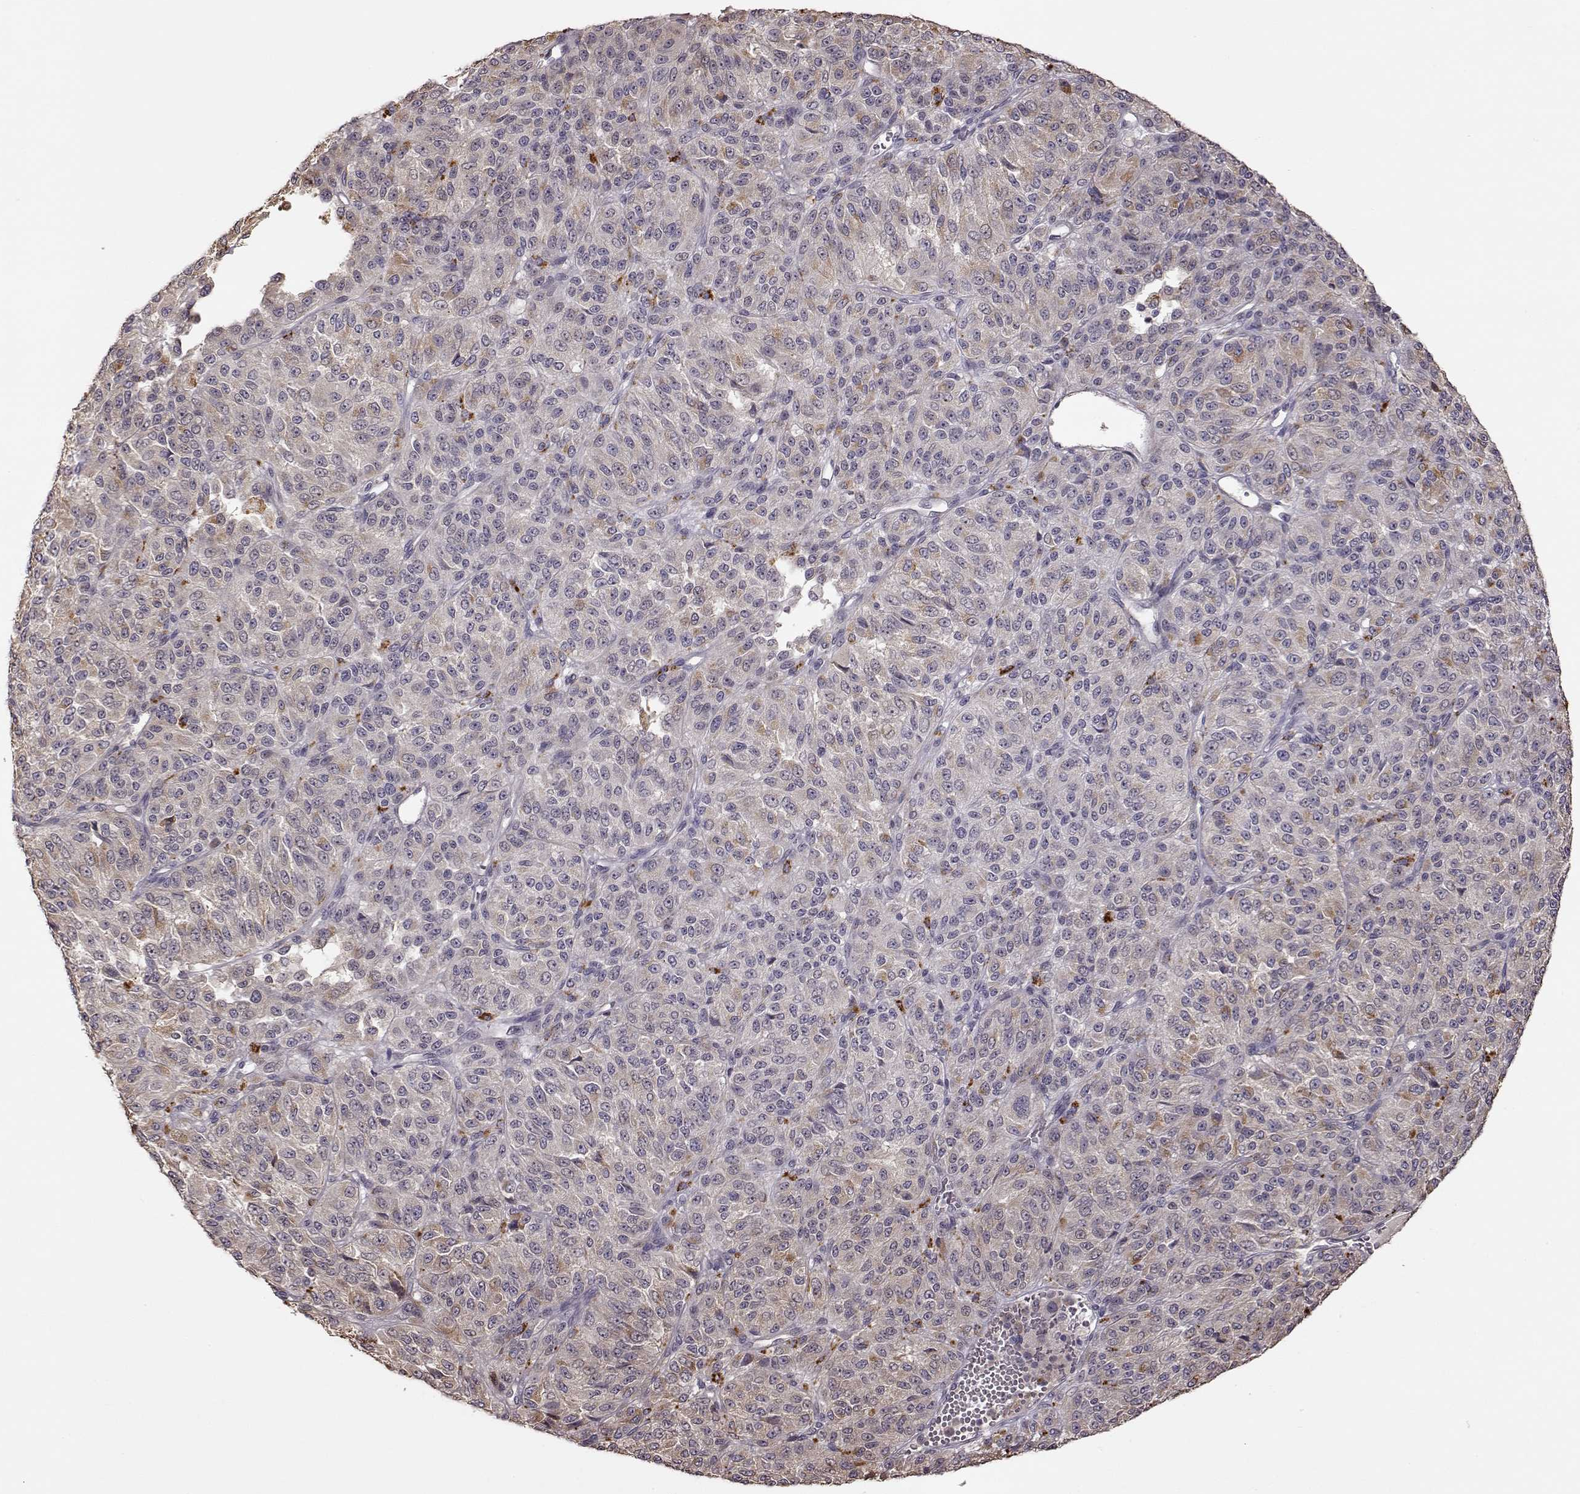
{"staining": {"intensity": "weak", "quantity": "<25%", "location": "cytoplasmic/membranous"}, "tissue": "melanoma", "cell_type": "Tumor cells", "image_type": "cancer", "snomed": [{"axis": "morphology", "description": "Malignant melanoma, Metastatic site"}, {"axis": "topography", "description": "Brain"}], "caption": "High magnification brightfield microscopy of malignant melanoma (metastatic site) stained with DAB (3,3'-diaminobenzidine) (brown) and counterstained with hematoxylin (blue): tumor cells show no significant positivity.", "gene": "CRB1", "patient": {"sex": "female", "age": 56}}